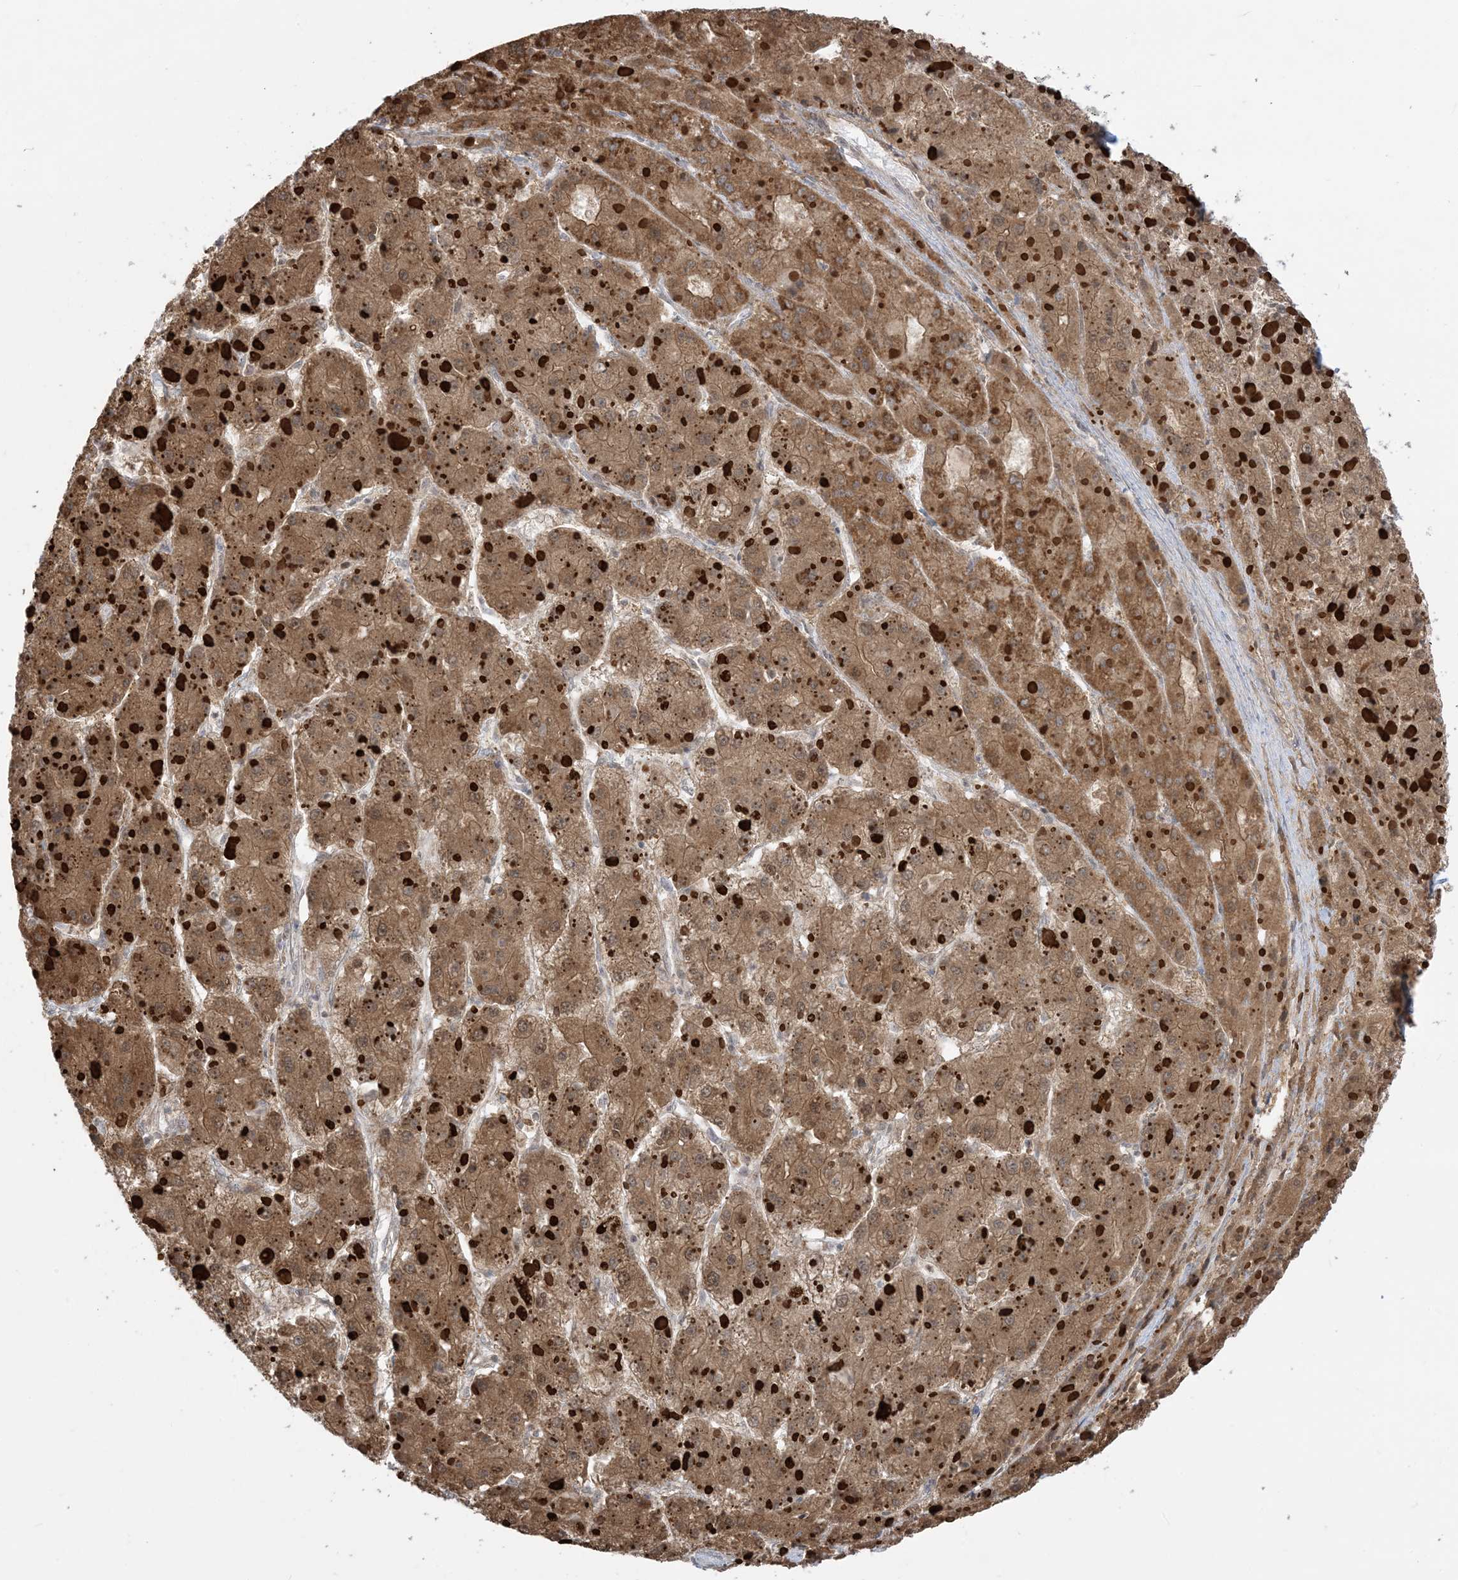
{"staining": {"intensity": "moderate", "quantity": ">75%", "location": "cytoplasmic/membranous"}, "tissue": "liver cancer", "cell_type": "Tumor cells", "image_type": "cancer", "snomed": [{"axis": "morphology", "description": "Carcinoma, Hepatocellular, NOS"}, {"axis": "topography", "description": "Liver"}], "caption": "Human liver cancer (hepatocellular carcinoma) stained with a protein marker reveals moderate staining in tumor cells.", "gene": "KANSL3", "patient": {"sex": "female", "age": 73}}